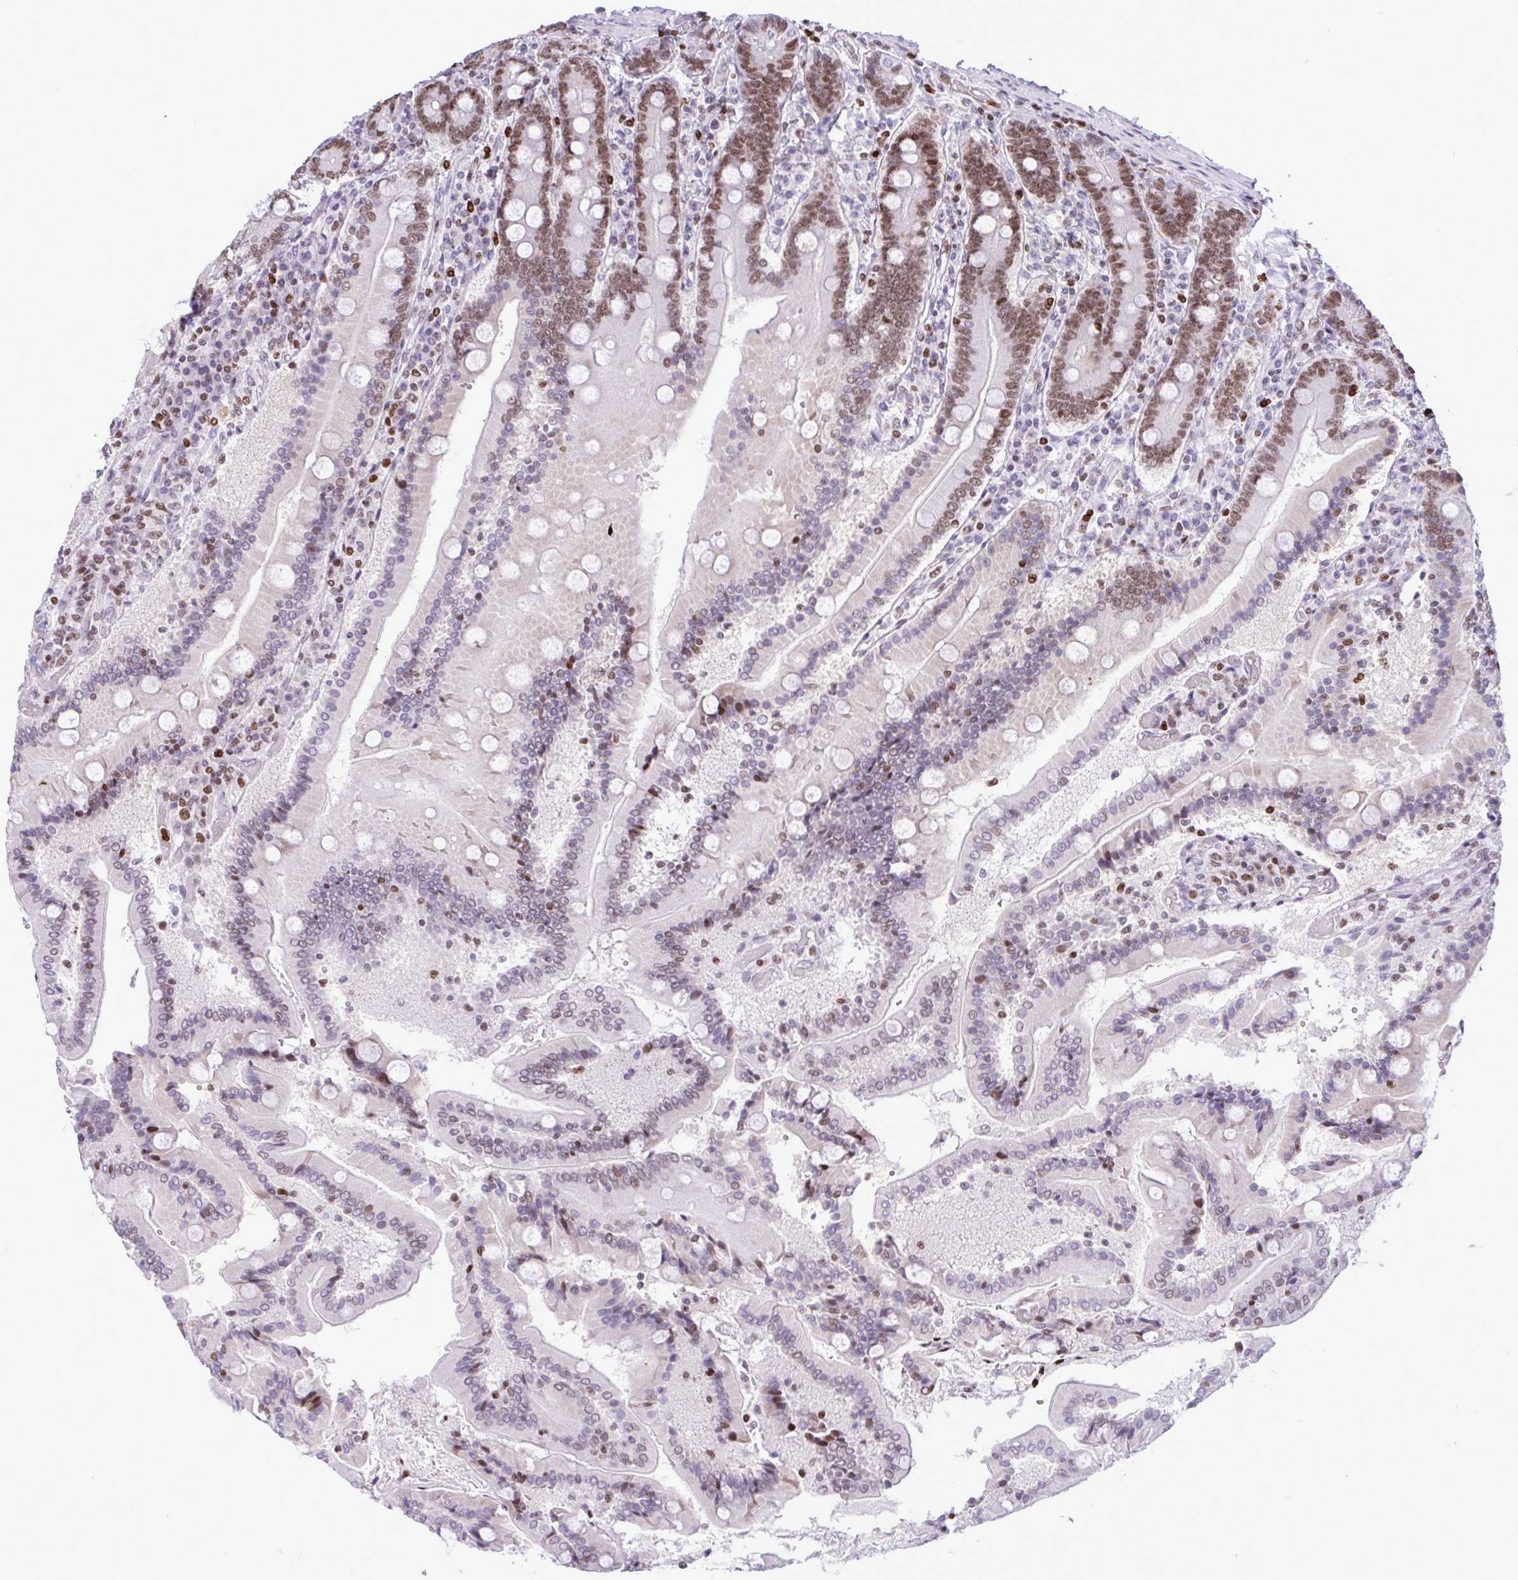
{"staining": {"intensity": "moderate", "quantity": "25%-75%", "location": "nuclear"}, "tissue": "duodenum", "cell_type": "Glandular cells", "image_type": "normal", "snomed": [{"axis": "morphology", "description": "Normal tissue, NOS"}, {"axis": "topography", "description": "Duodenum"}], "caption": "An immunohistochemistry micrograph of normal tissue is shown. Protein staining in brown shows moderate nuclear positivity in duodenum within glandular cells. Using DAB (brown) and hematoxylin (blue) stains, captured at high magnification using brightfield microscopy.", "gene": "HMGB2", "patient": {"sex": "female", "age": 62}}